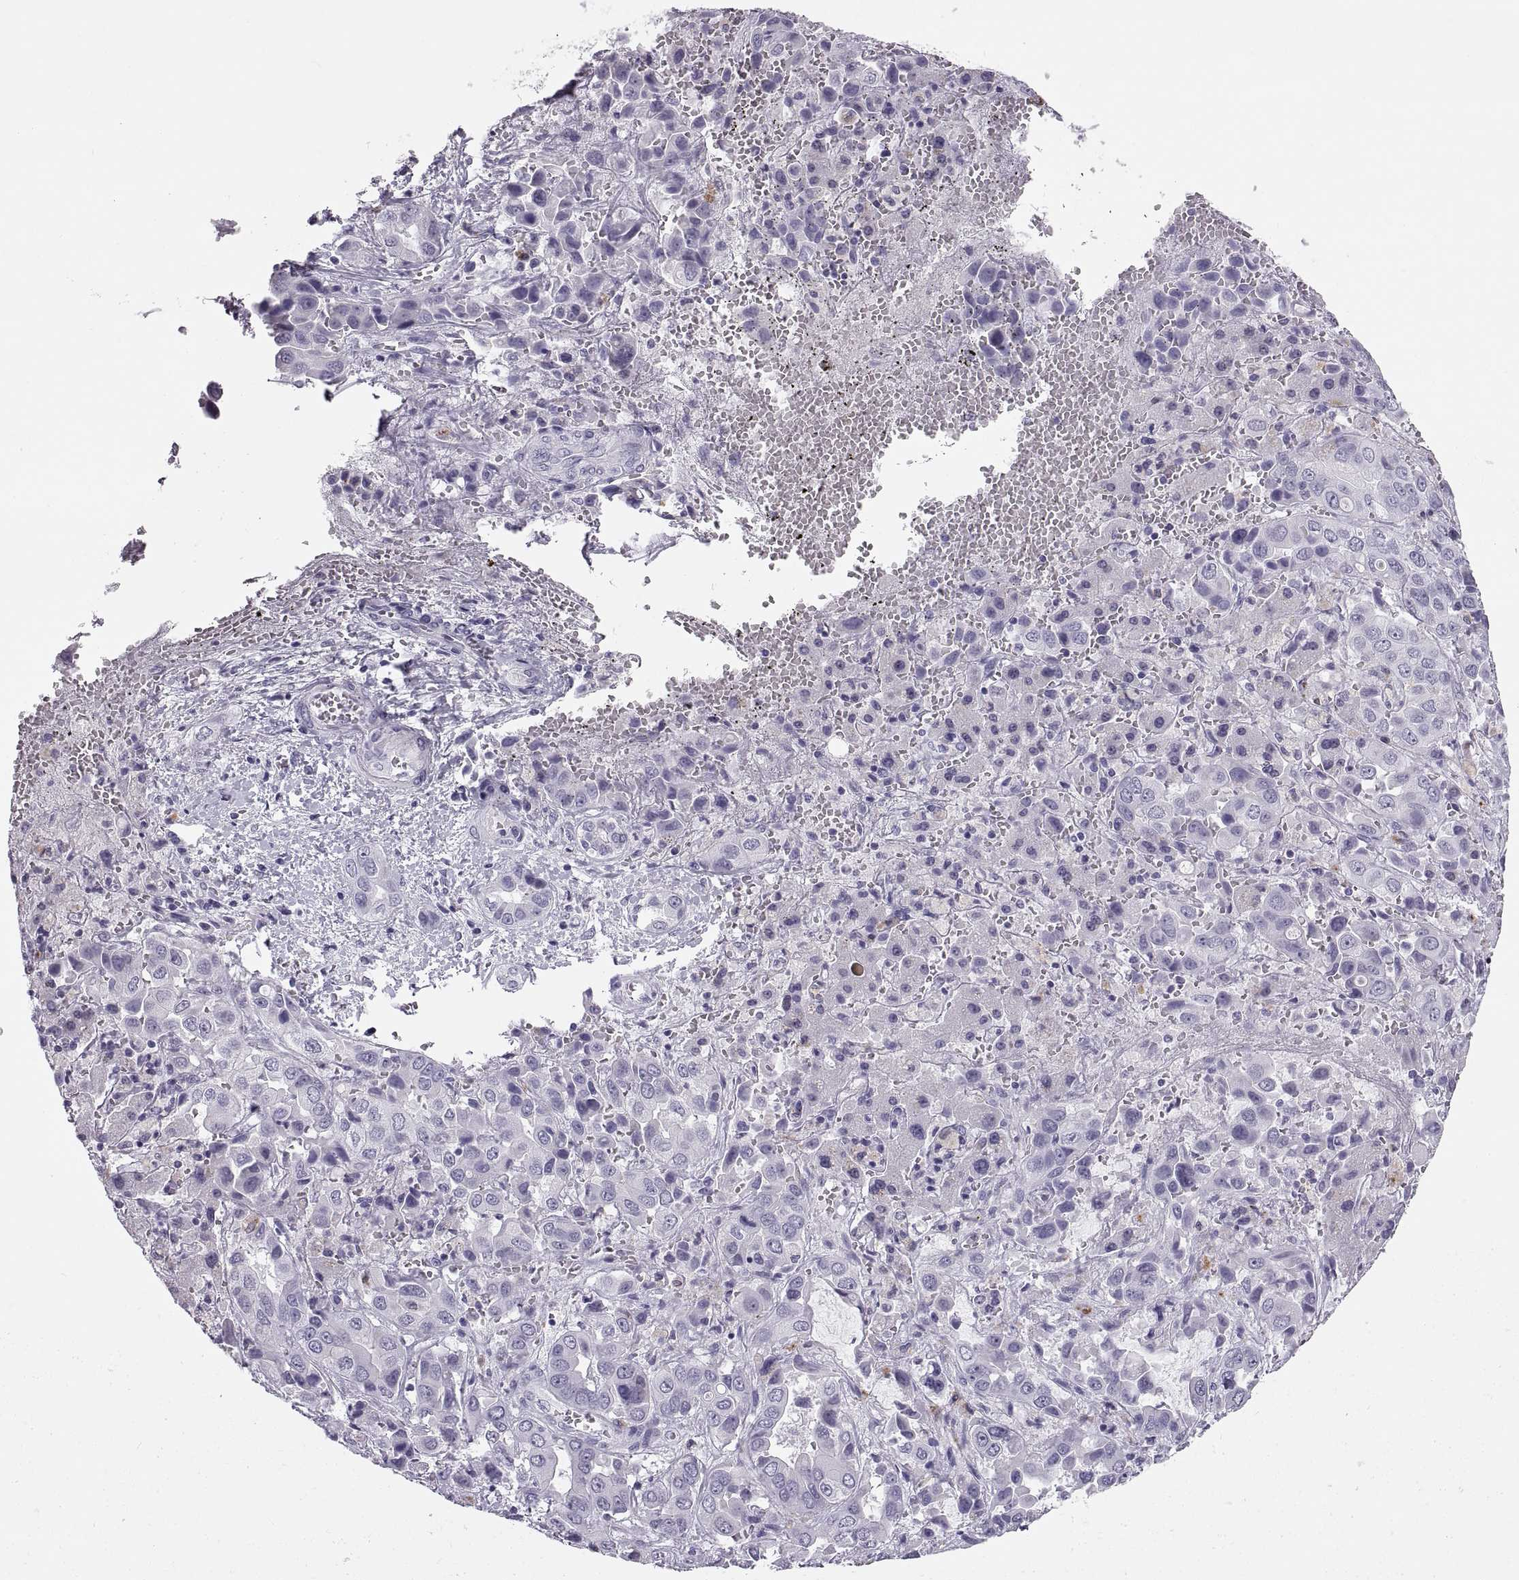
{"staining": {"intensity": "negative", "quantity": "none", "location": "none"}, "tissue": "liver cancer", "cell_type": "Tumor cells", "image_type": "cancer", "snomed": [{"axis": "morphology", "description": "Cholangiocarcinoma"}, {"axis": "topography", "description": "Liver"}], "caption": "Immunohistochemistry (IHC) image of liver cholangiocarcinoma stained for a protein (brown), which demonstrates no staining in tumor cells.", "gene": "QRICH2", "patient": {"sex": "female", "age": 52}}